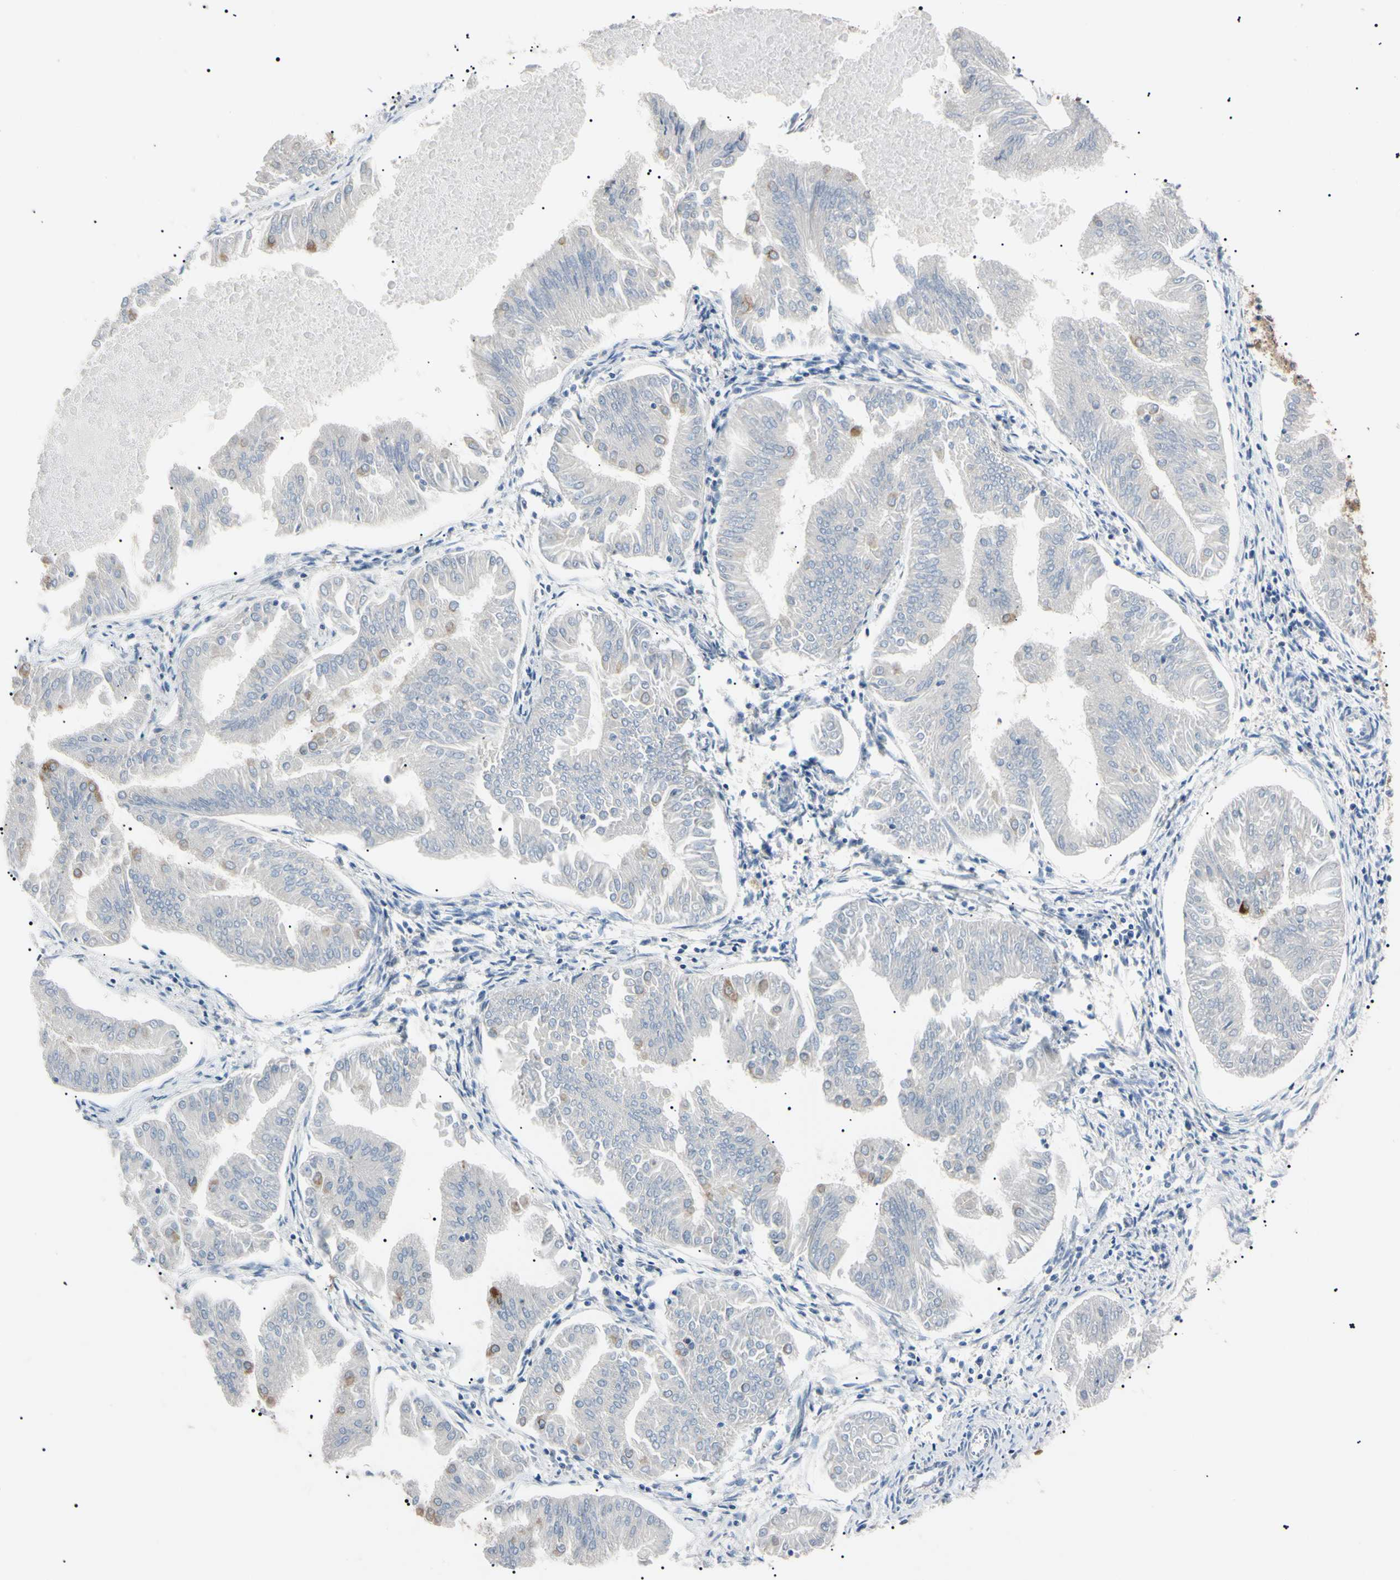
{"staining": {"intensity": "weak", "quantity": "<25%", "location": "cytoplasmic/membranous"}, "tissue": "endometrial cancer", "cell_type": "Tumor cells", "image_type": "cancer", "snomed": [{"axis": "morphology", "description": "Adenocarcinoma, NOS"}, {"axis": "topography", "description": "Endometrium"}], "caption": "High magnification brightfield microscopy of adenocarcinoma (endometrial) stained with DAB (3,3'-diaminobenzidine) (brown) and counterstained with hematoxylin (blue): tumor cells show no significant staining.", "gene": "VAPA", "patient": {"sex": "female", "age": 53}}